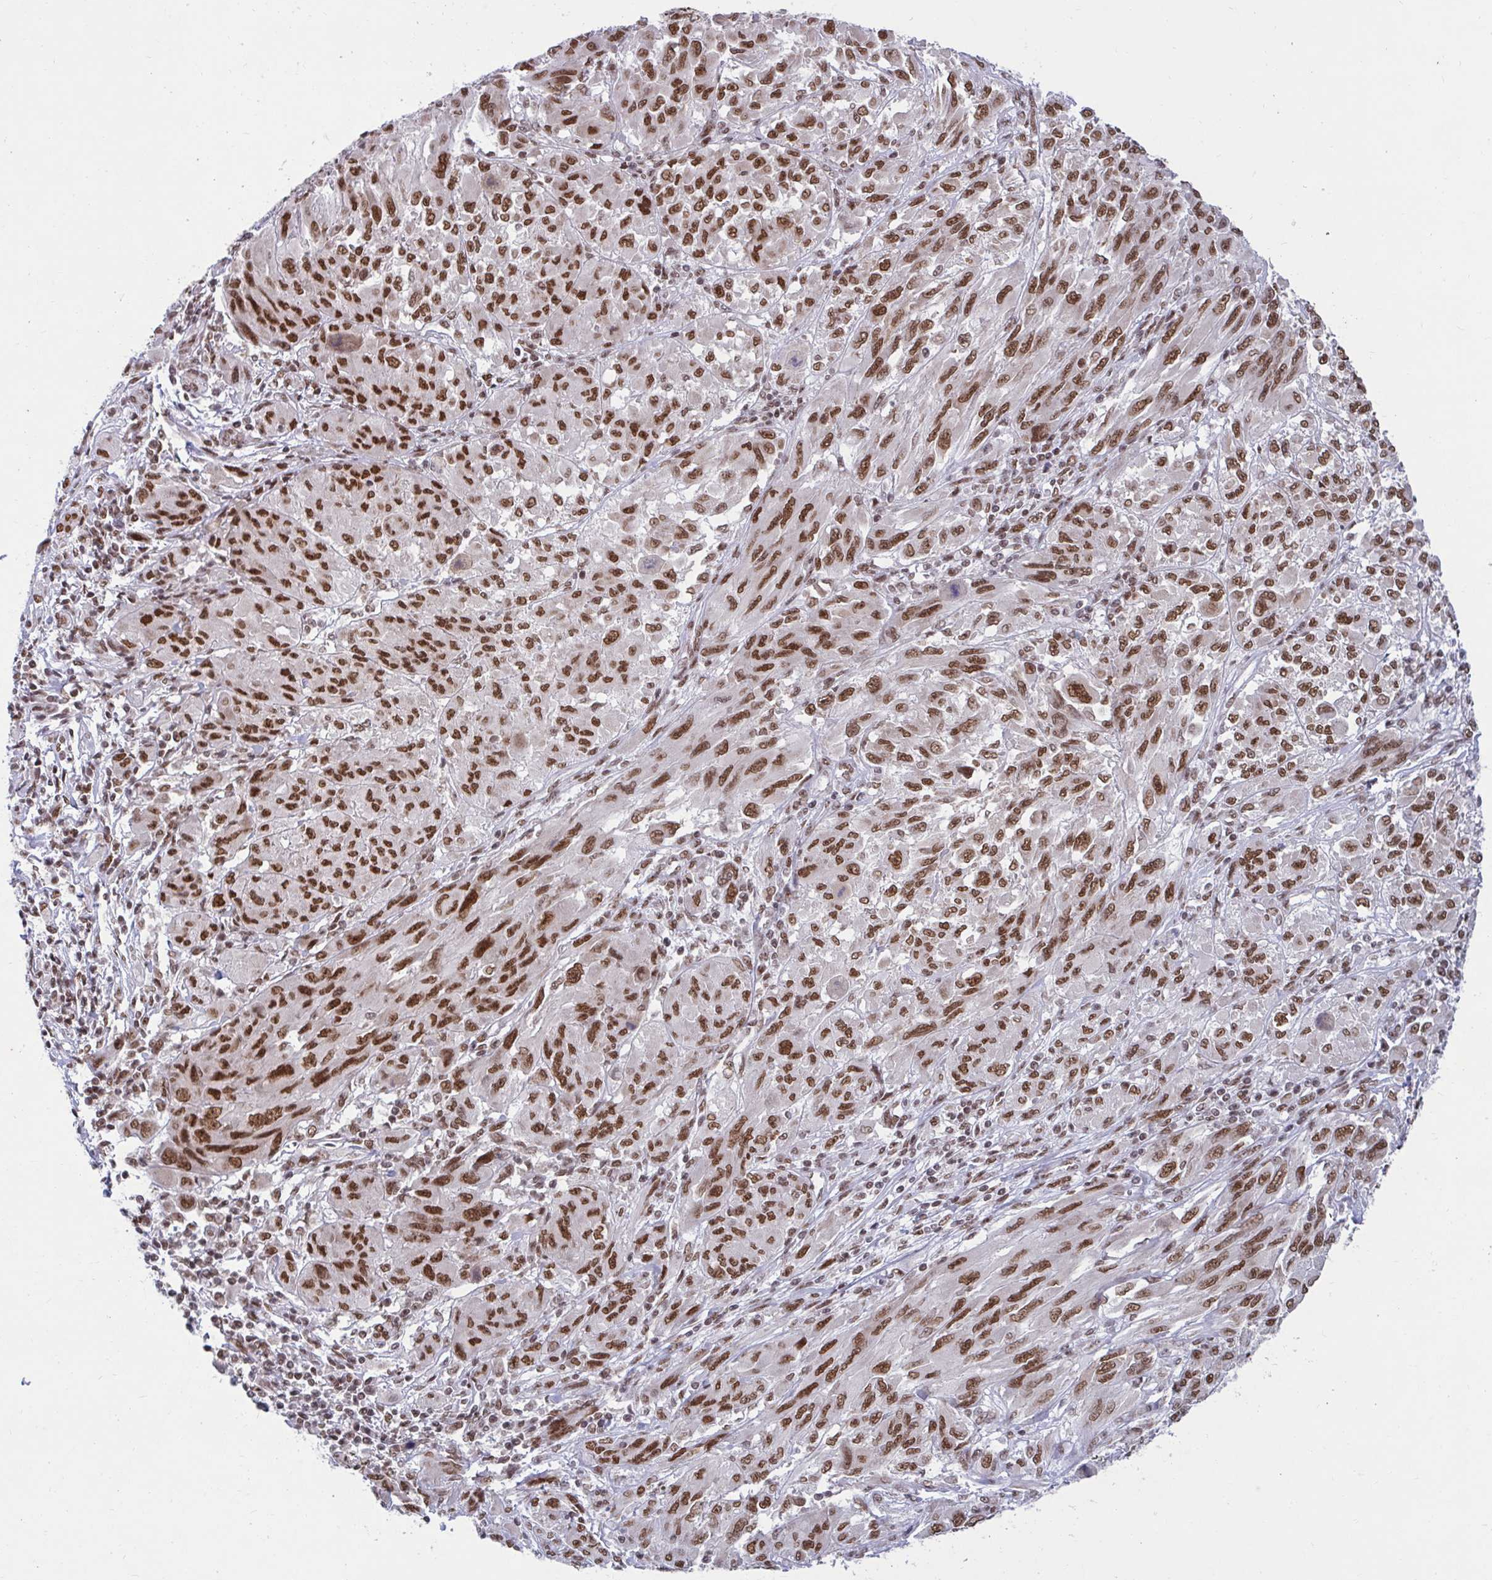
{"staining": {"intensity": "moderate", "quantity": ">75%", "location": "nuclear"}, "tissue": "melanoma", "cell_type": "Tumor cells", "image_type": "cancer", "snomed": [{"axis": "morphology", "description": "Malignant melanoma, NOS"}, {"axis": "topography", "description": "Skin"}], "caption": "Tumor cells demonstrate medium levels of moderate nuclear staining in approximately >75% of cells in human melanoma.", "gene": "PHF10", "patient": {"sex": "female", "age": 91}}